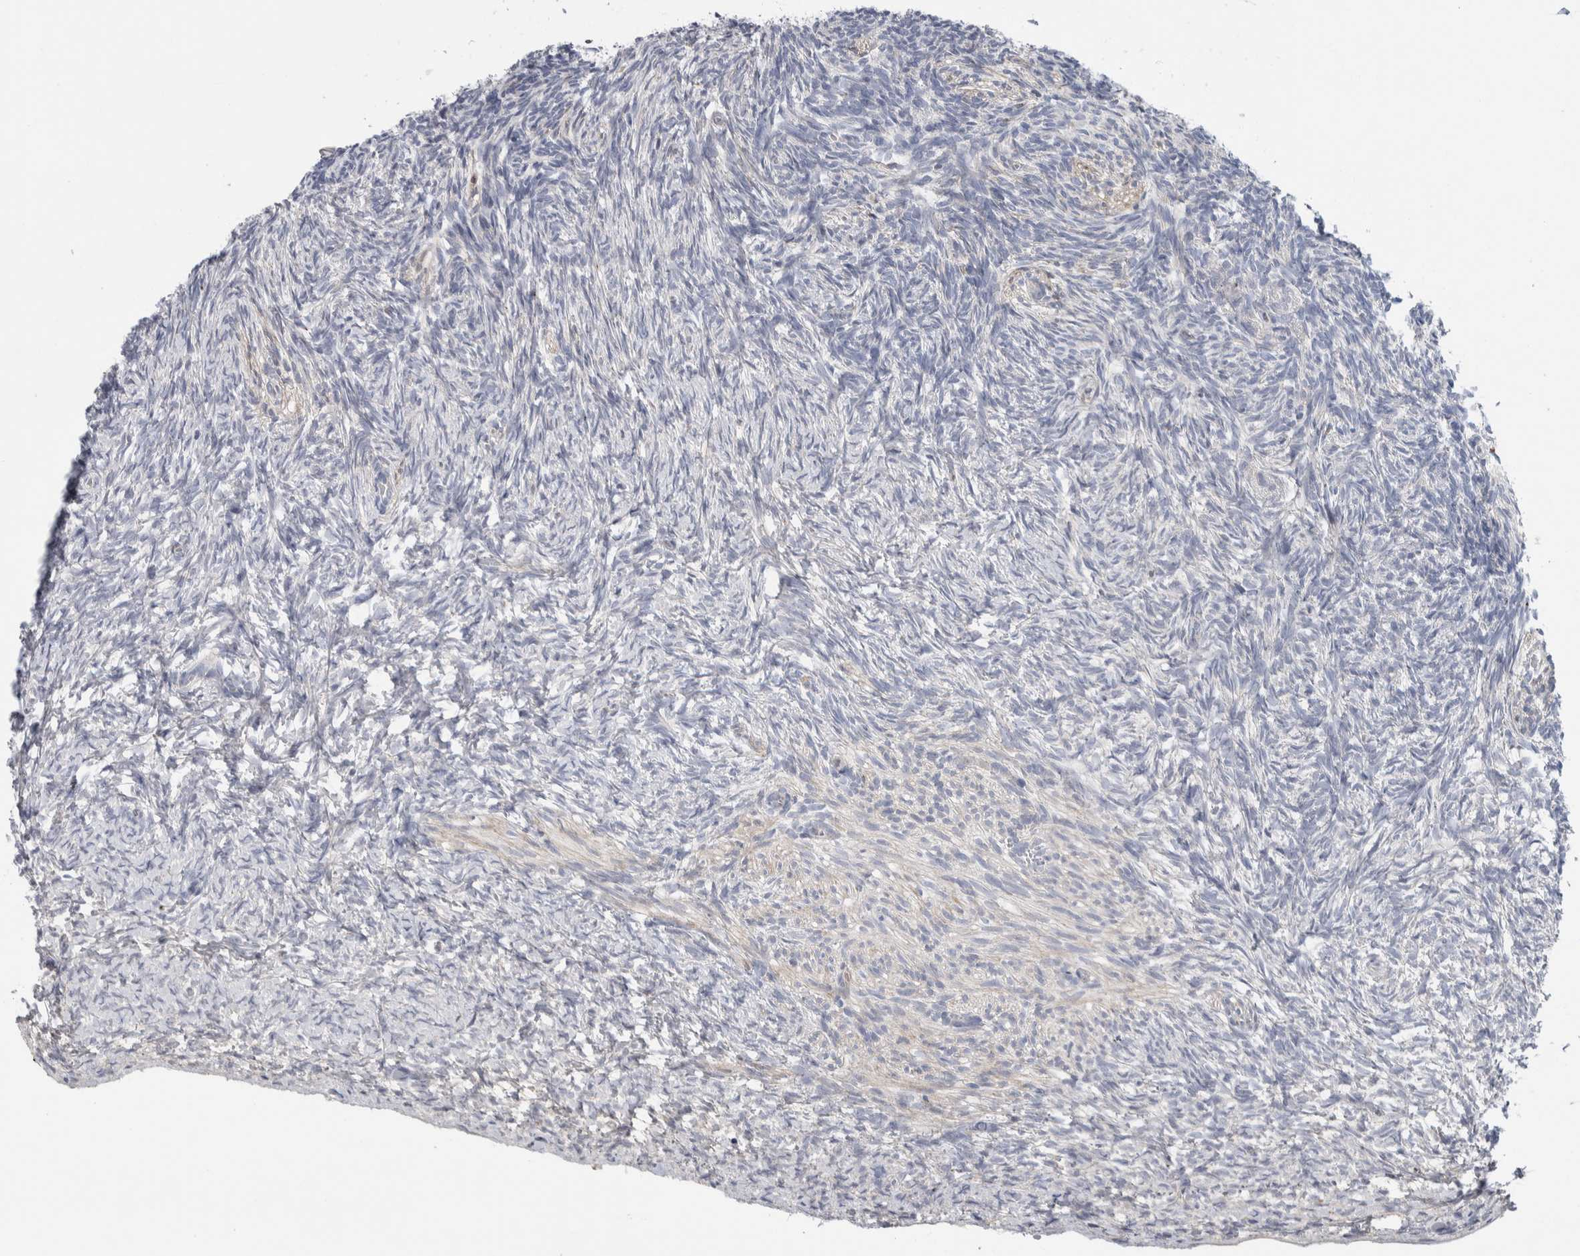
{"staining": {"intensity": "negative", "quantity": "none", "location": "none"}, "tissue": "ovary", "cell_type": "Ovarian stroma cells", "image_type": "normal", "snomed": [{"axis": "morphology", "description": "Normal tissue, NOS"}, {"axis": "topography", "description": "Ovary"}], "caption": "High magnification brightfield microscopy of unremarkable ovary stained with DAB (brown) and counterstained with hematoxylin (blue): ovarian stroma cells show no significant staining.", "gene": "ENGASE", "patient": {"sex": "female", "age": 34}}